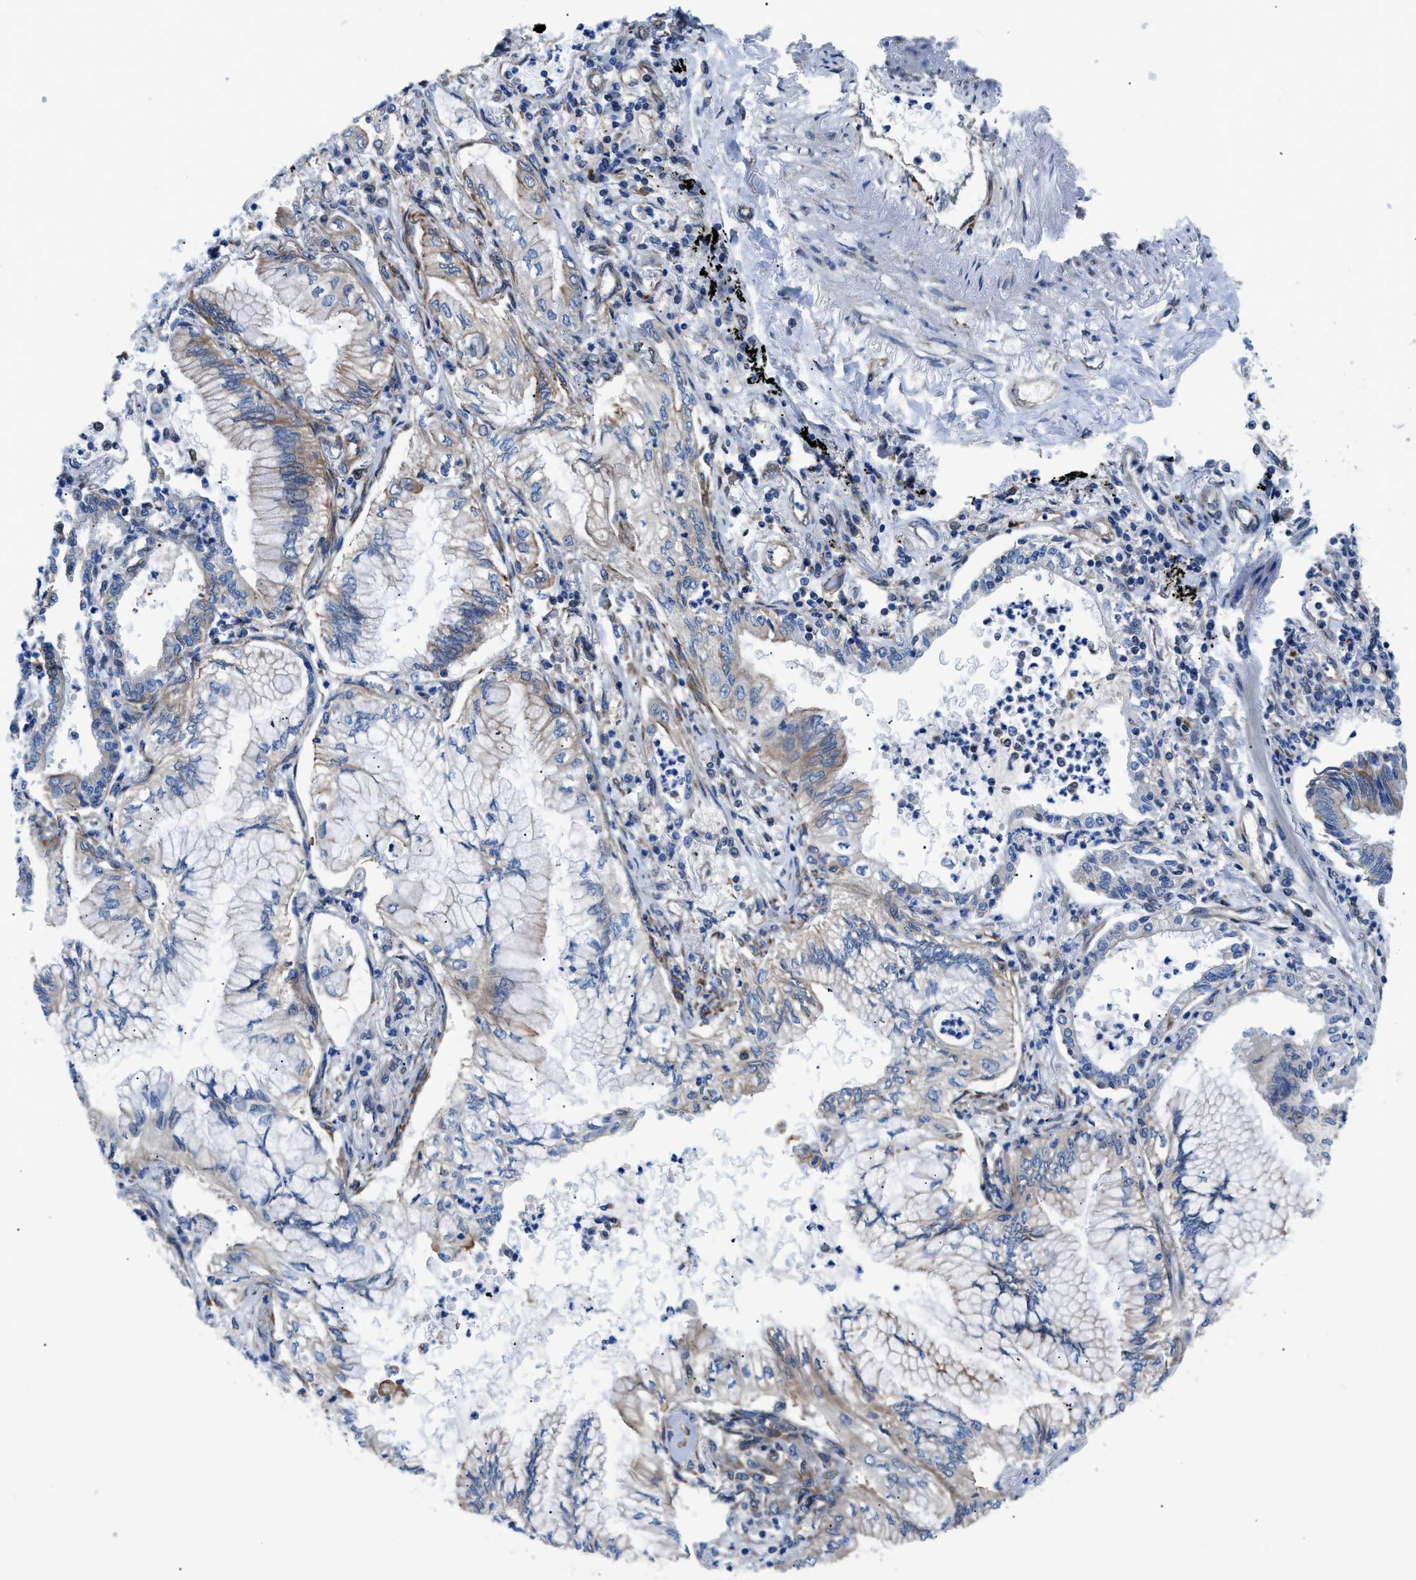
{"staining": {"intensity": "moderate", "quantity": "<25%", "location": "cytoplasmic/membranous"}, "tissue": "lung cancer", "cell_type": "Tumor cells", "image_type": "cancer", "snomed": [{"axis": "morphology", "description": "Normal tissue, NOS"}, {"axis": "morphology", "description": "Adenocarcinoma, NOS"}, {"axis": "topography", "description": "Bronchus"}, {"axis": "topography", "description": "Lung"}], "caption": "An immunohistochemistry image of tumor tissue is shown. Protein staining in brown highlights moderate cytoplasmic/membranous positivity in lung adenocarcinoma within tumor cells.", "gene": "DMAC1", "patient": {"sex": "female", "age": 70}}